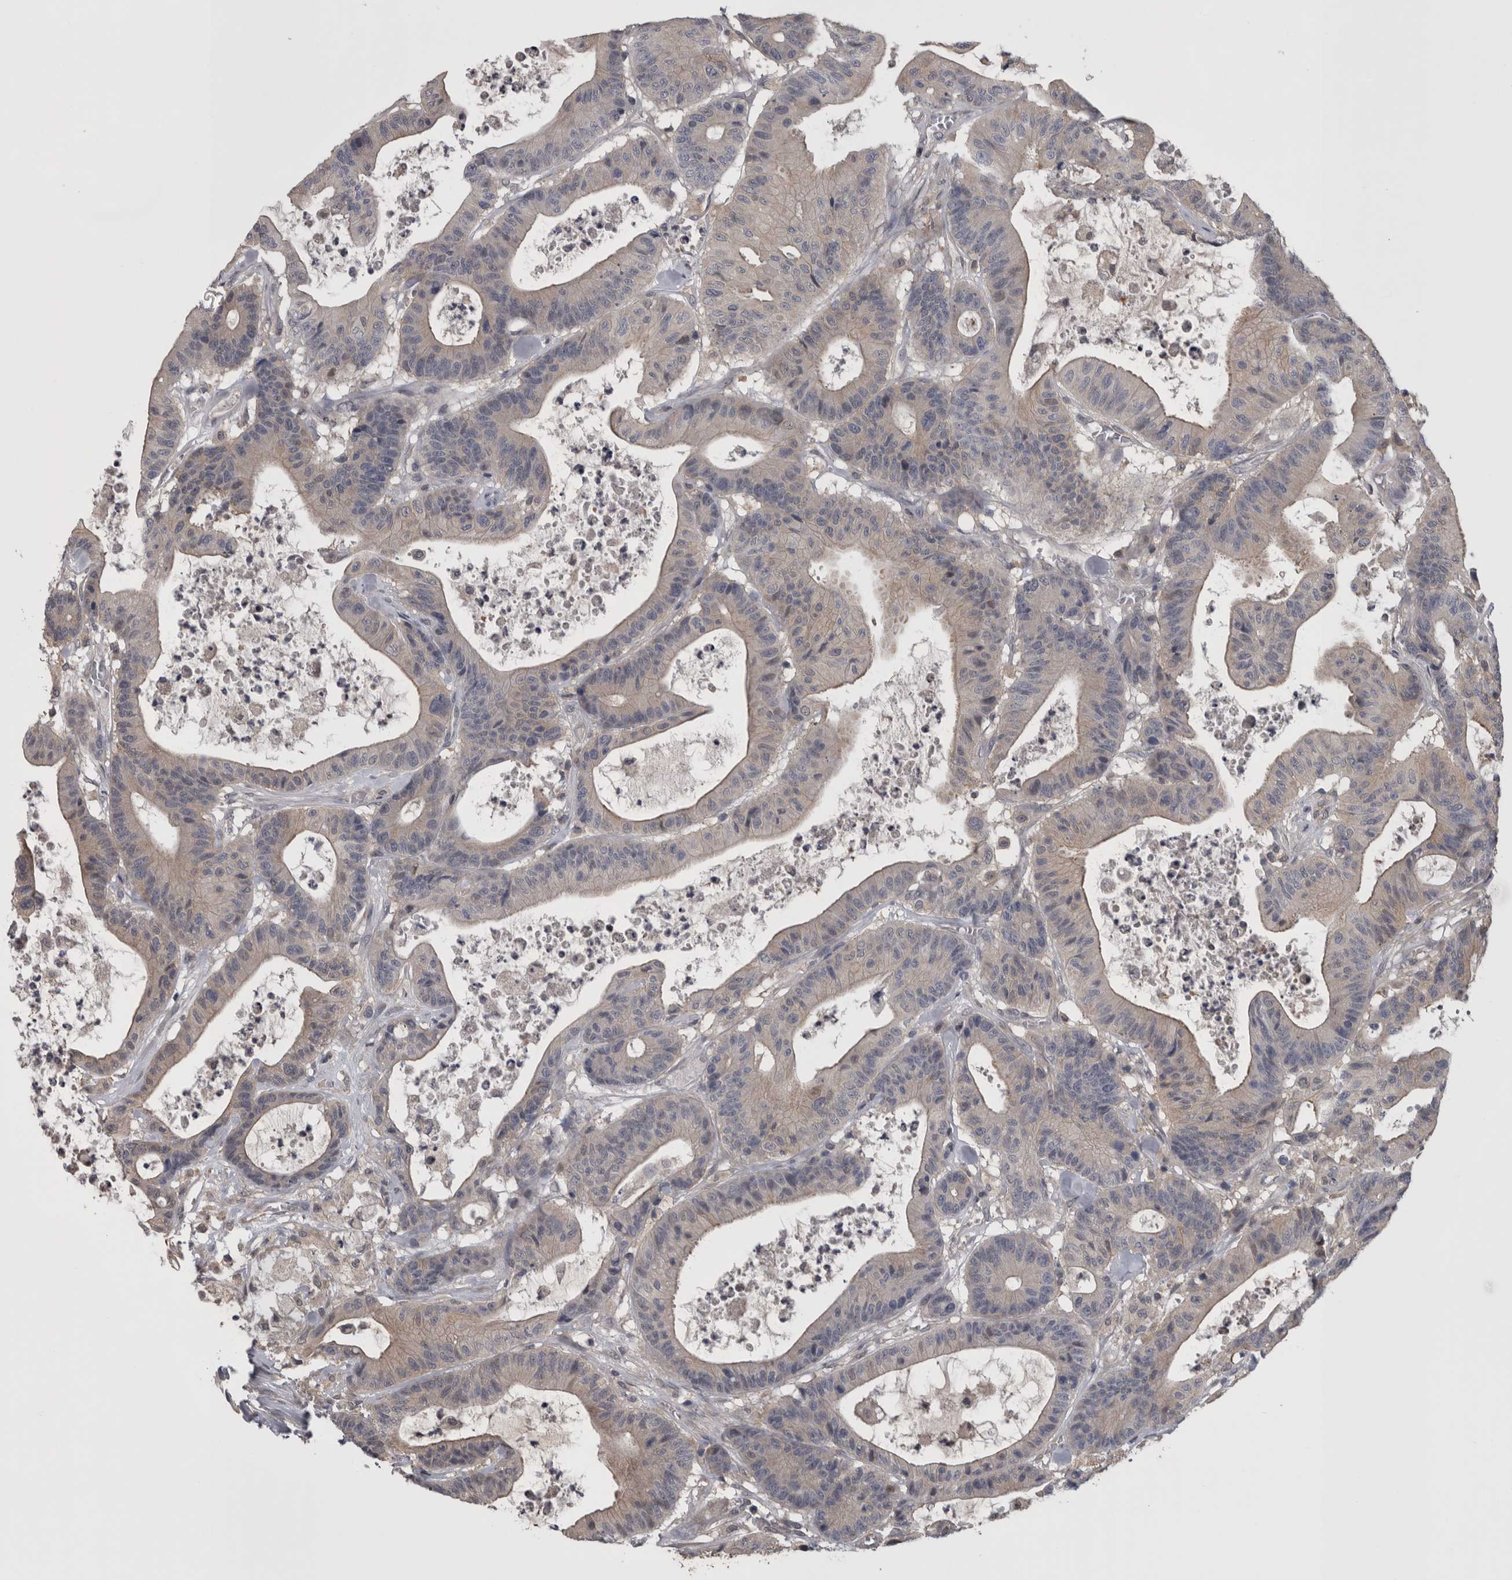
{"staining": {"intensity": "weak", "quantity": "<25%", "location": "cytoplasmic/membranous"}, "tissue": "colorectal cancer", "cell_type": "Tumor cells", "image_type": "cancer", "snomed": [{"axis": "morphology", "description": "Adenocarcinoma, NOS"}, {"axis": "topography", "description": "Colon"}], "caption": "Immunohistochemistry (IHC) micrograph of neoplastic tissue: human colorectal cancer (adenocarcinoma) stained with DAB (3,3'-diaminobenzidine) displays no significant protein positivity in tumor cells. (Stains: DAB immunohistochemistry (IHC) with hematoxylin counter stain, Microscopy: brightfield microscopy at high magnification).", "gene": "APRT", "patient": {"sex": "female", "age": 84}}